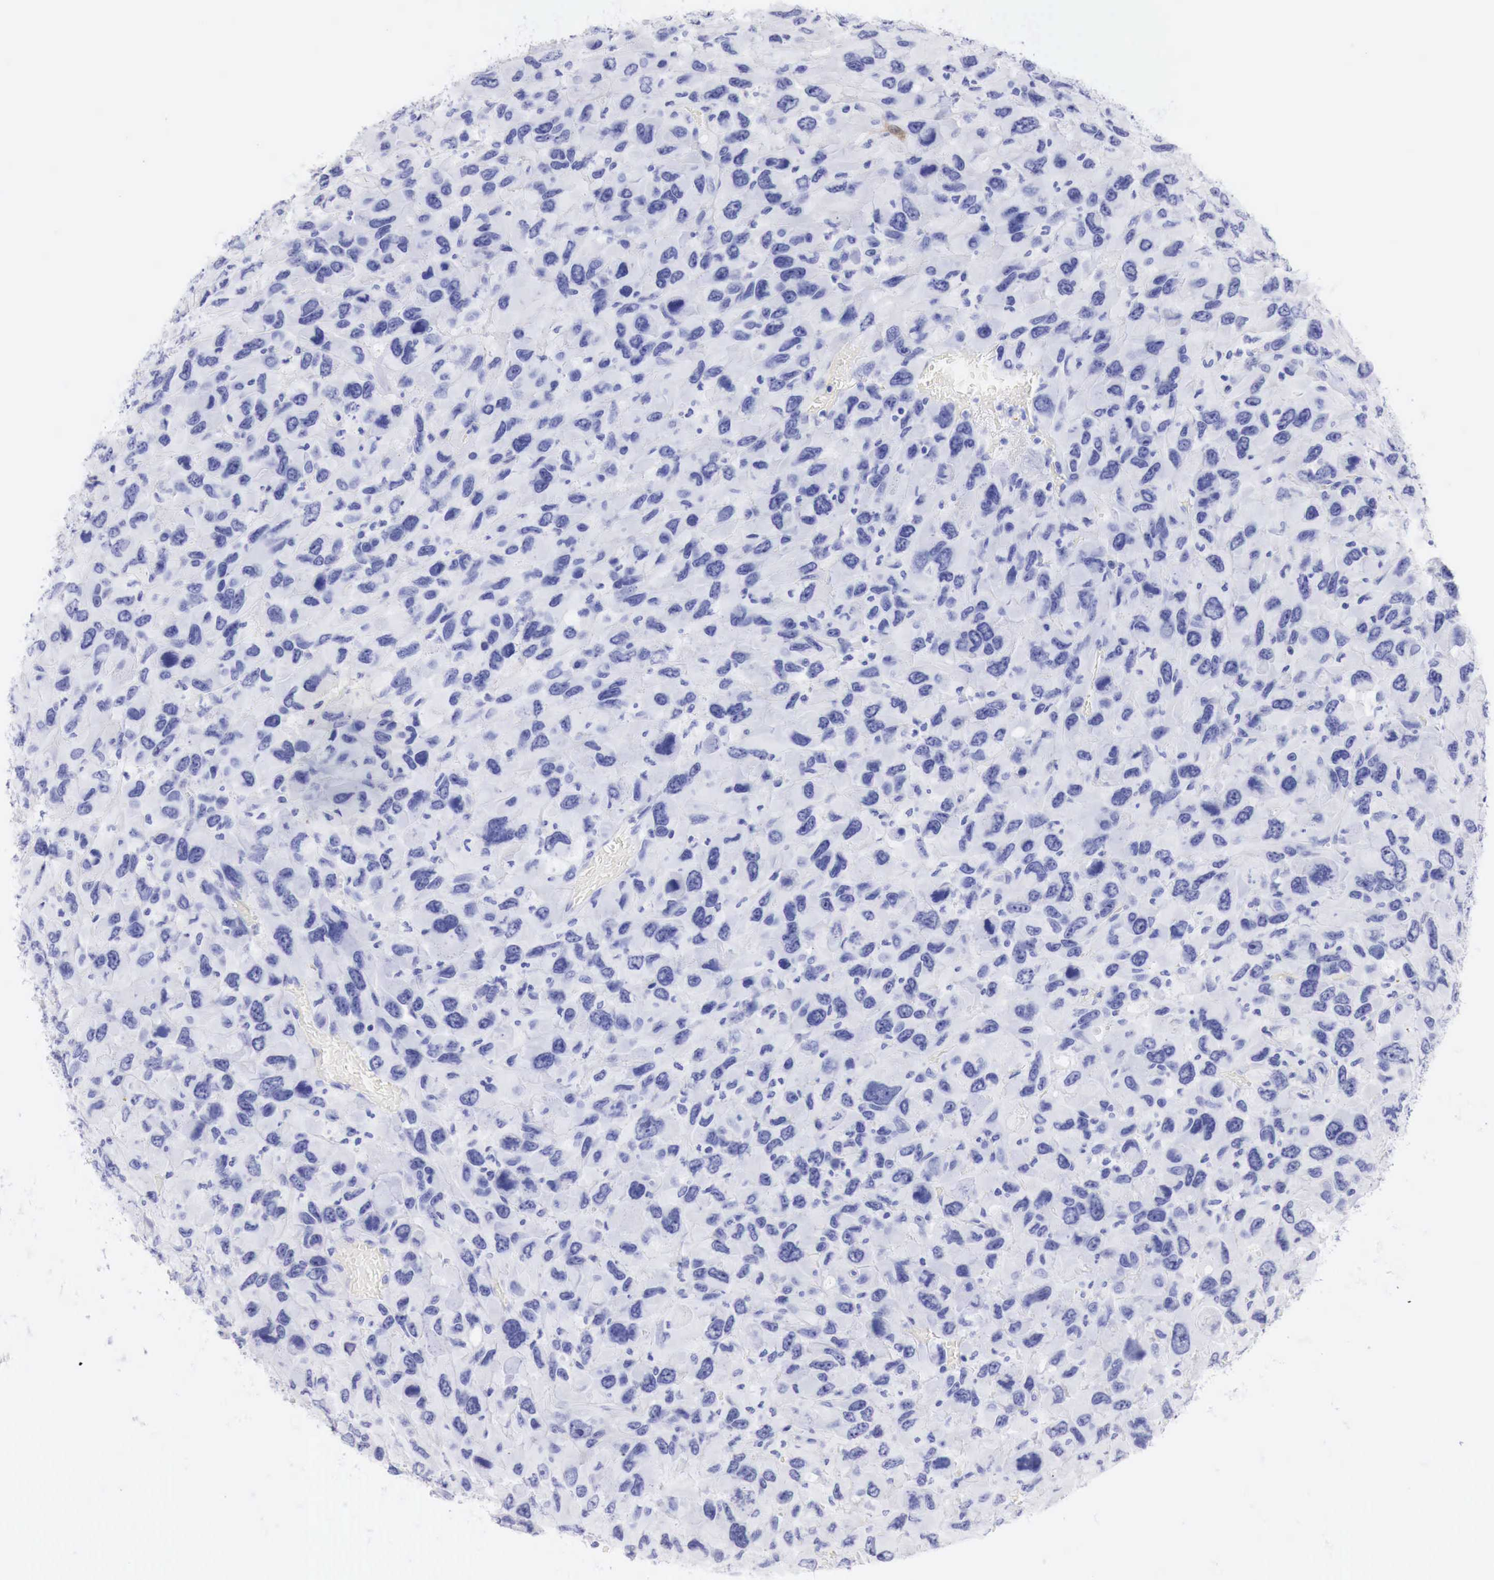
{"staining": {"intensity": "negative", "quantity": "none", "location": "none"}, "tissue": "renal cancer", "cell_type": "Tumor cells", "image_type": "cancer", "snomed": [{"axis": "morphology", "description": "Adenocarcinoma, NOS"}, {"axis": "topography", "description": "Kidney"}], "caption": "Protein analysis of renal cancer reveals no significant positivity in tumor cells.", "gene": "CDKN2A", "patient": {"sex": "male", "age": 79}}